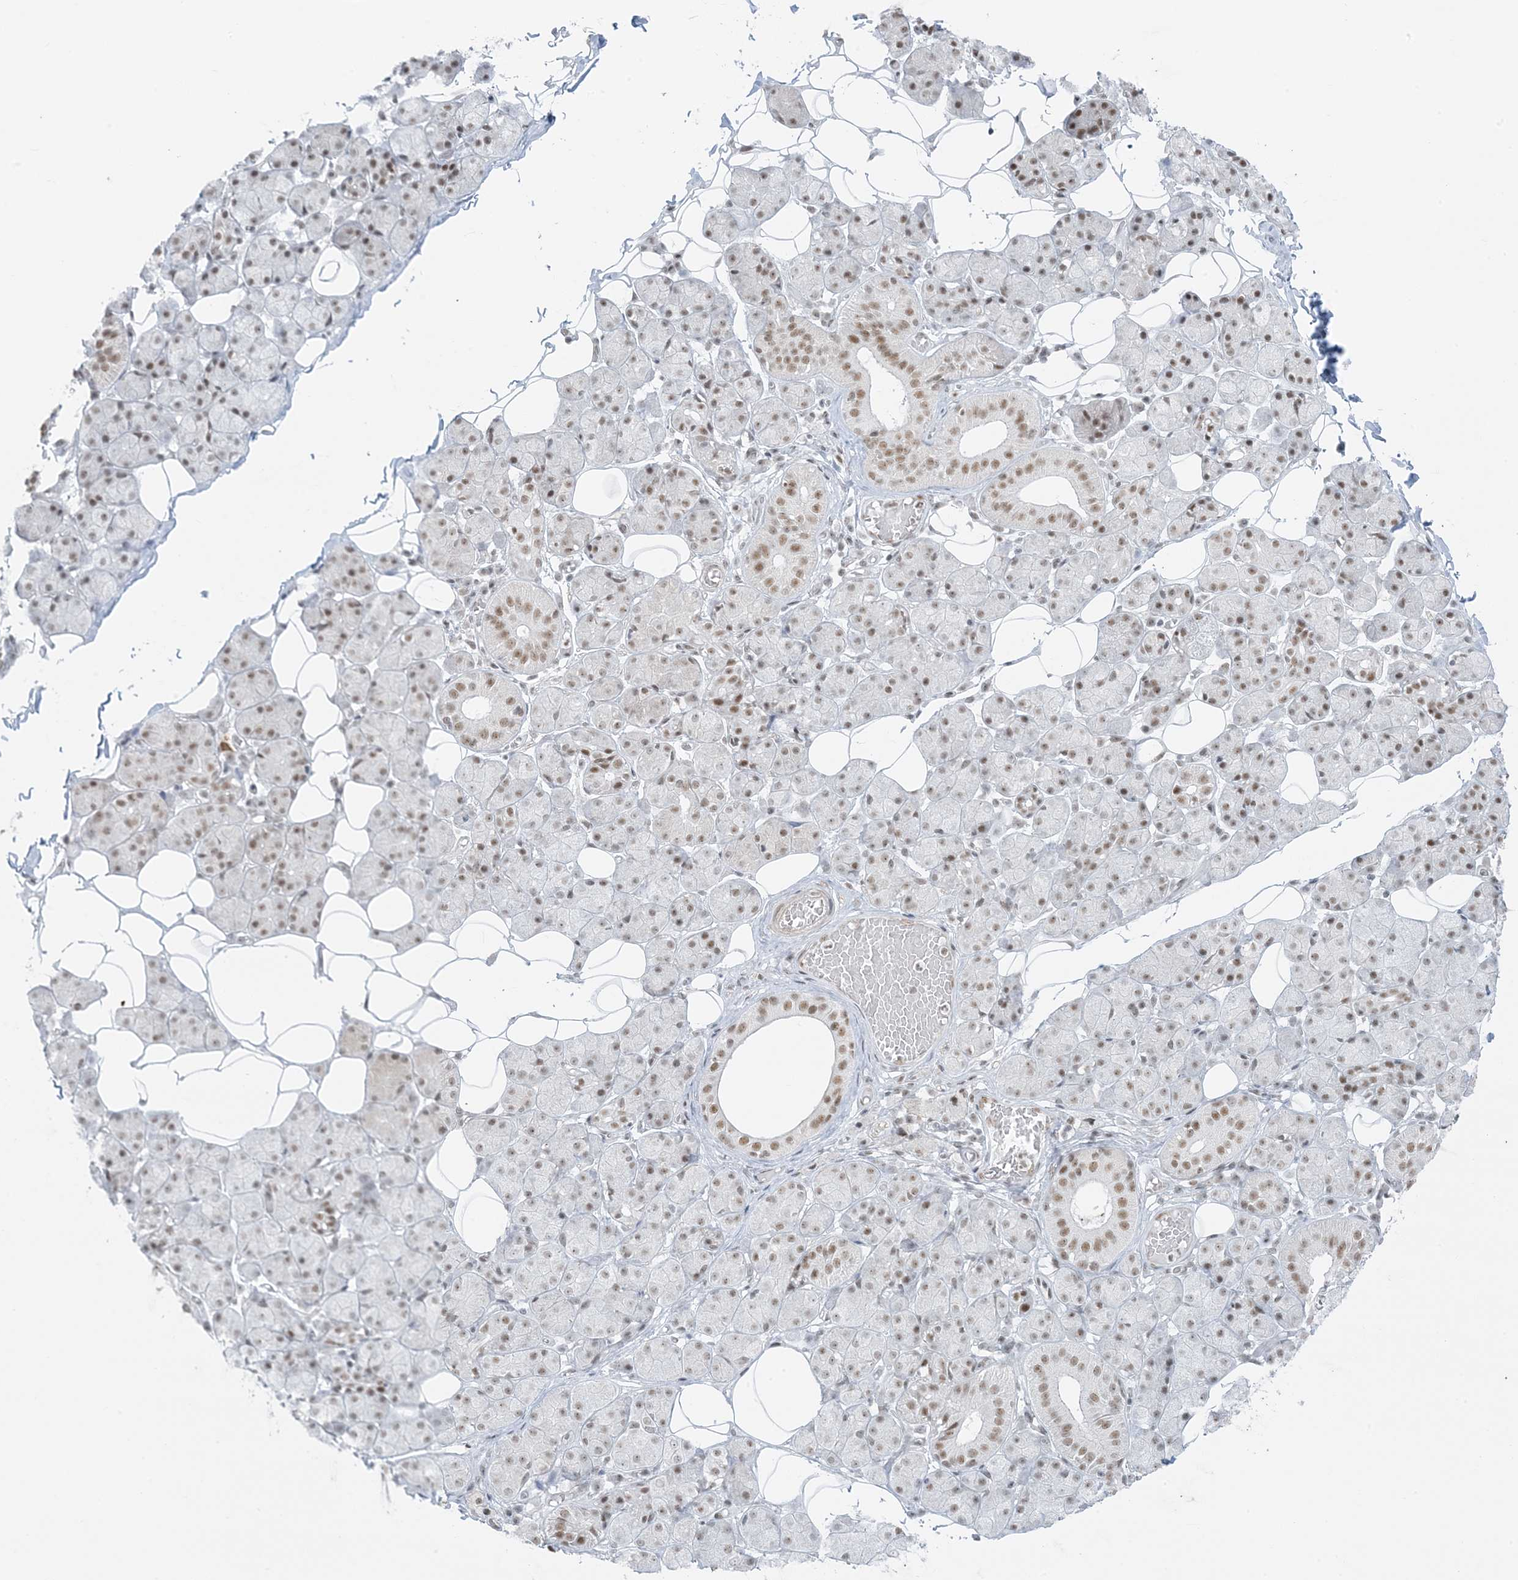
{"staining": {"intensity": "moderate", "quantity": "25%-75%", "location": "nuclear"}, "tissue": "salivary gland", "cell_type": "Glandular cells", "image_type": "normal", "snomed": [{"axis": "morphology", "description": "Normal tissue, NOS"}, {"axis": "topography", "description": "Salivary gland"}], "caption": "Immunohistochemical staining of unremarkable human salivary gland shows 25%-75% levels of moderate nuclear protein expression in approximately 25%-75% of glandular cells.", "gene": "ZNF787", "patient": {"sex": "female", "age": 33}}